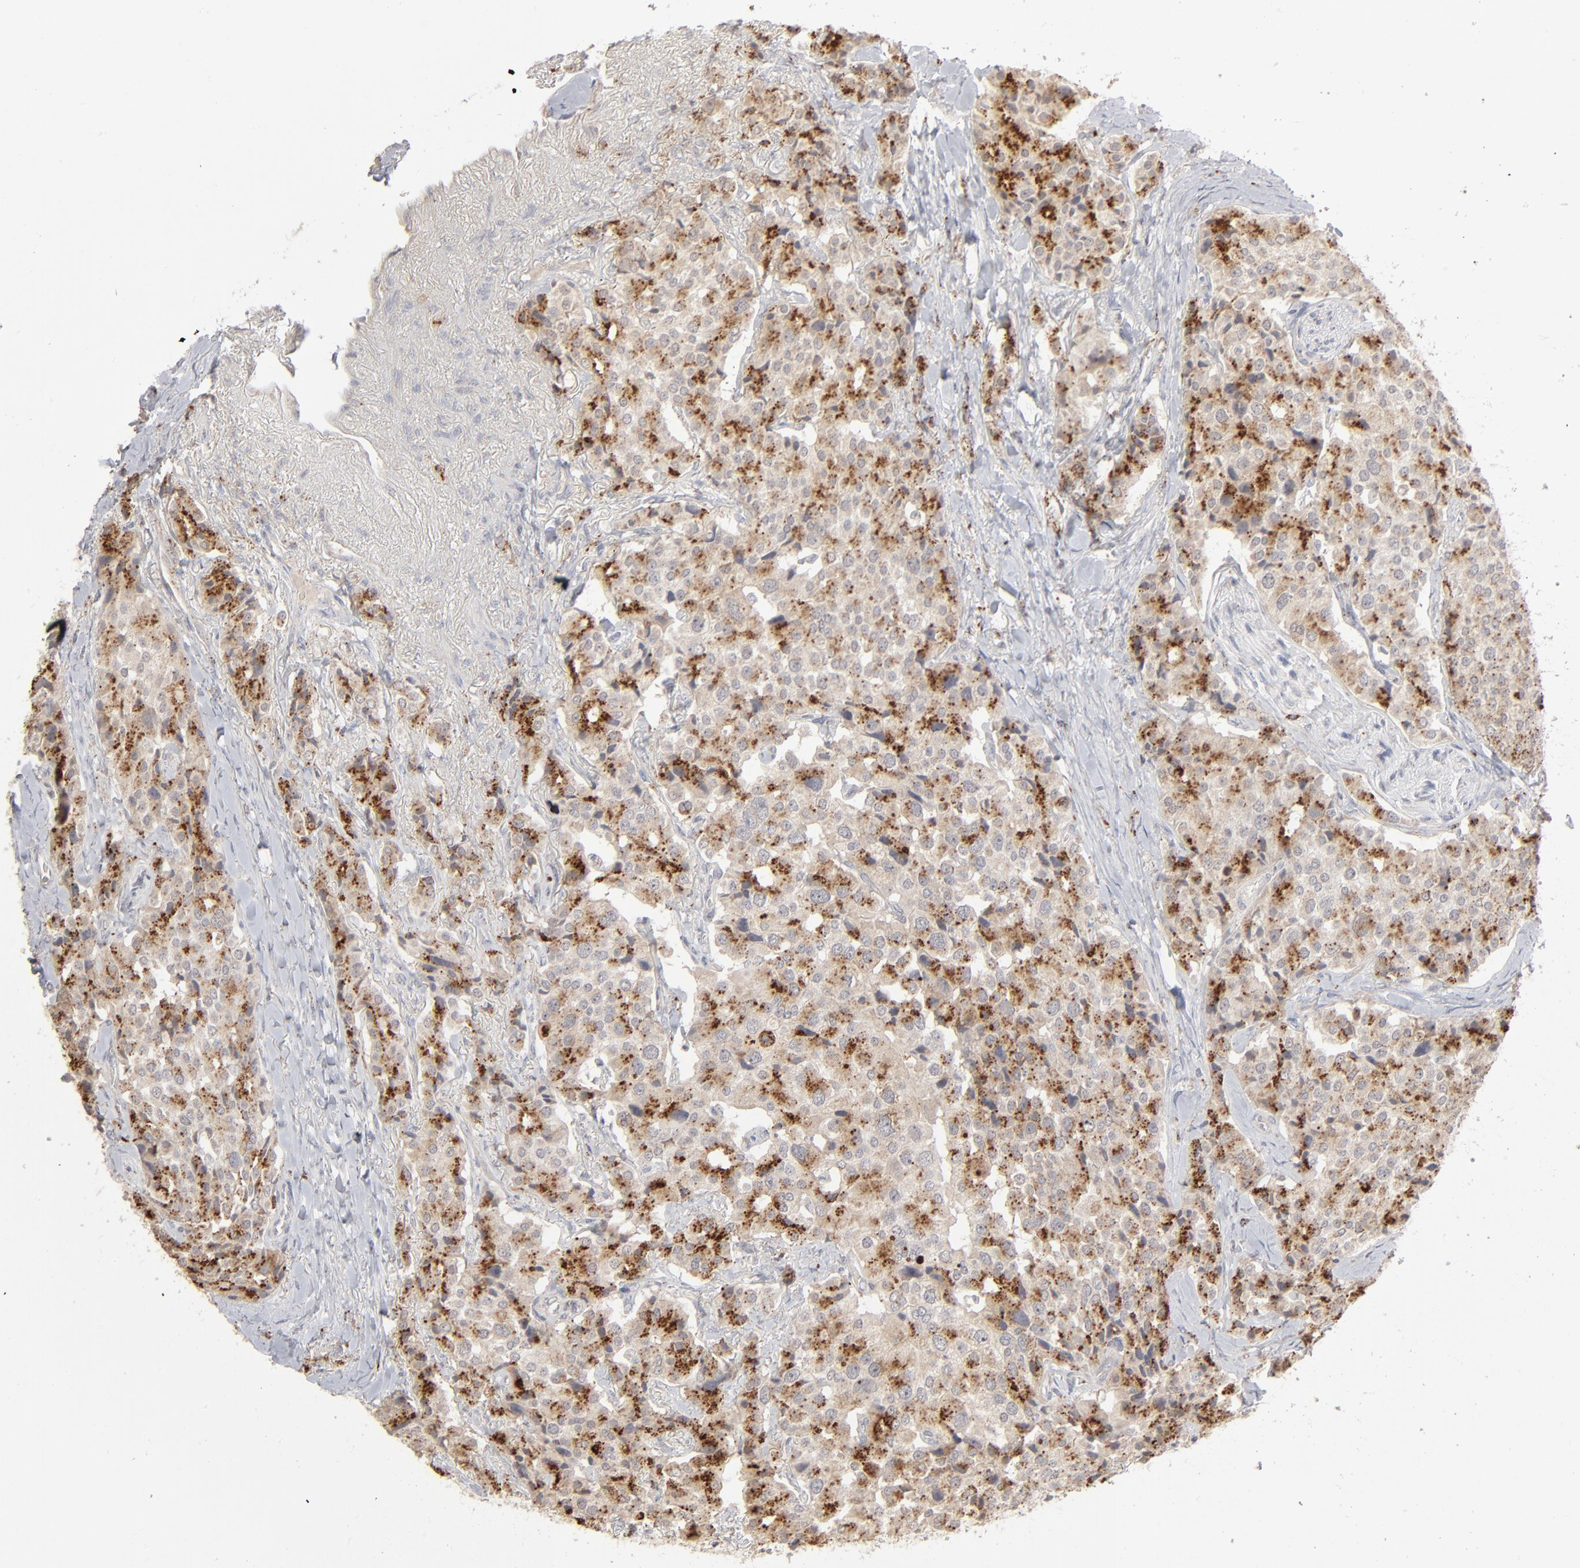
{"staining": {"intensity": "strong", "quantity": ">75%", "location": "cytoplasmic/membranous"}, "tissue": "carcinoid", "cell_type": "Tumor cells", "image_type": "cancer", "snomed": [{"axis": "morphology", "description": "Carcinoid, malignant, NOS"}, {"axis": "topography", "description": "Colon"}], "caption": "Carcinoid stained for a protein (brown) demonstrates strong cytoplasmic/membranous positive staining in about >75% of tumor cells.", "gene": "POMT2", "patient": {"sex": "female", "age": 61}}